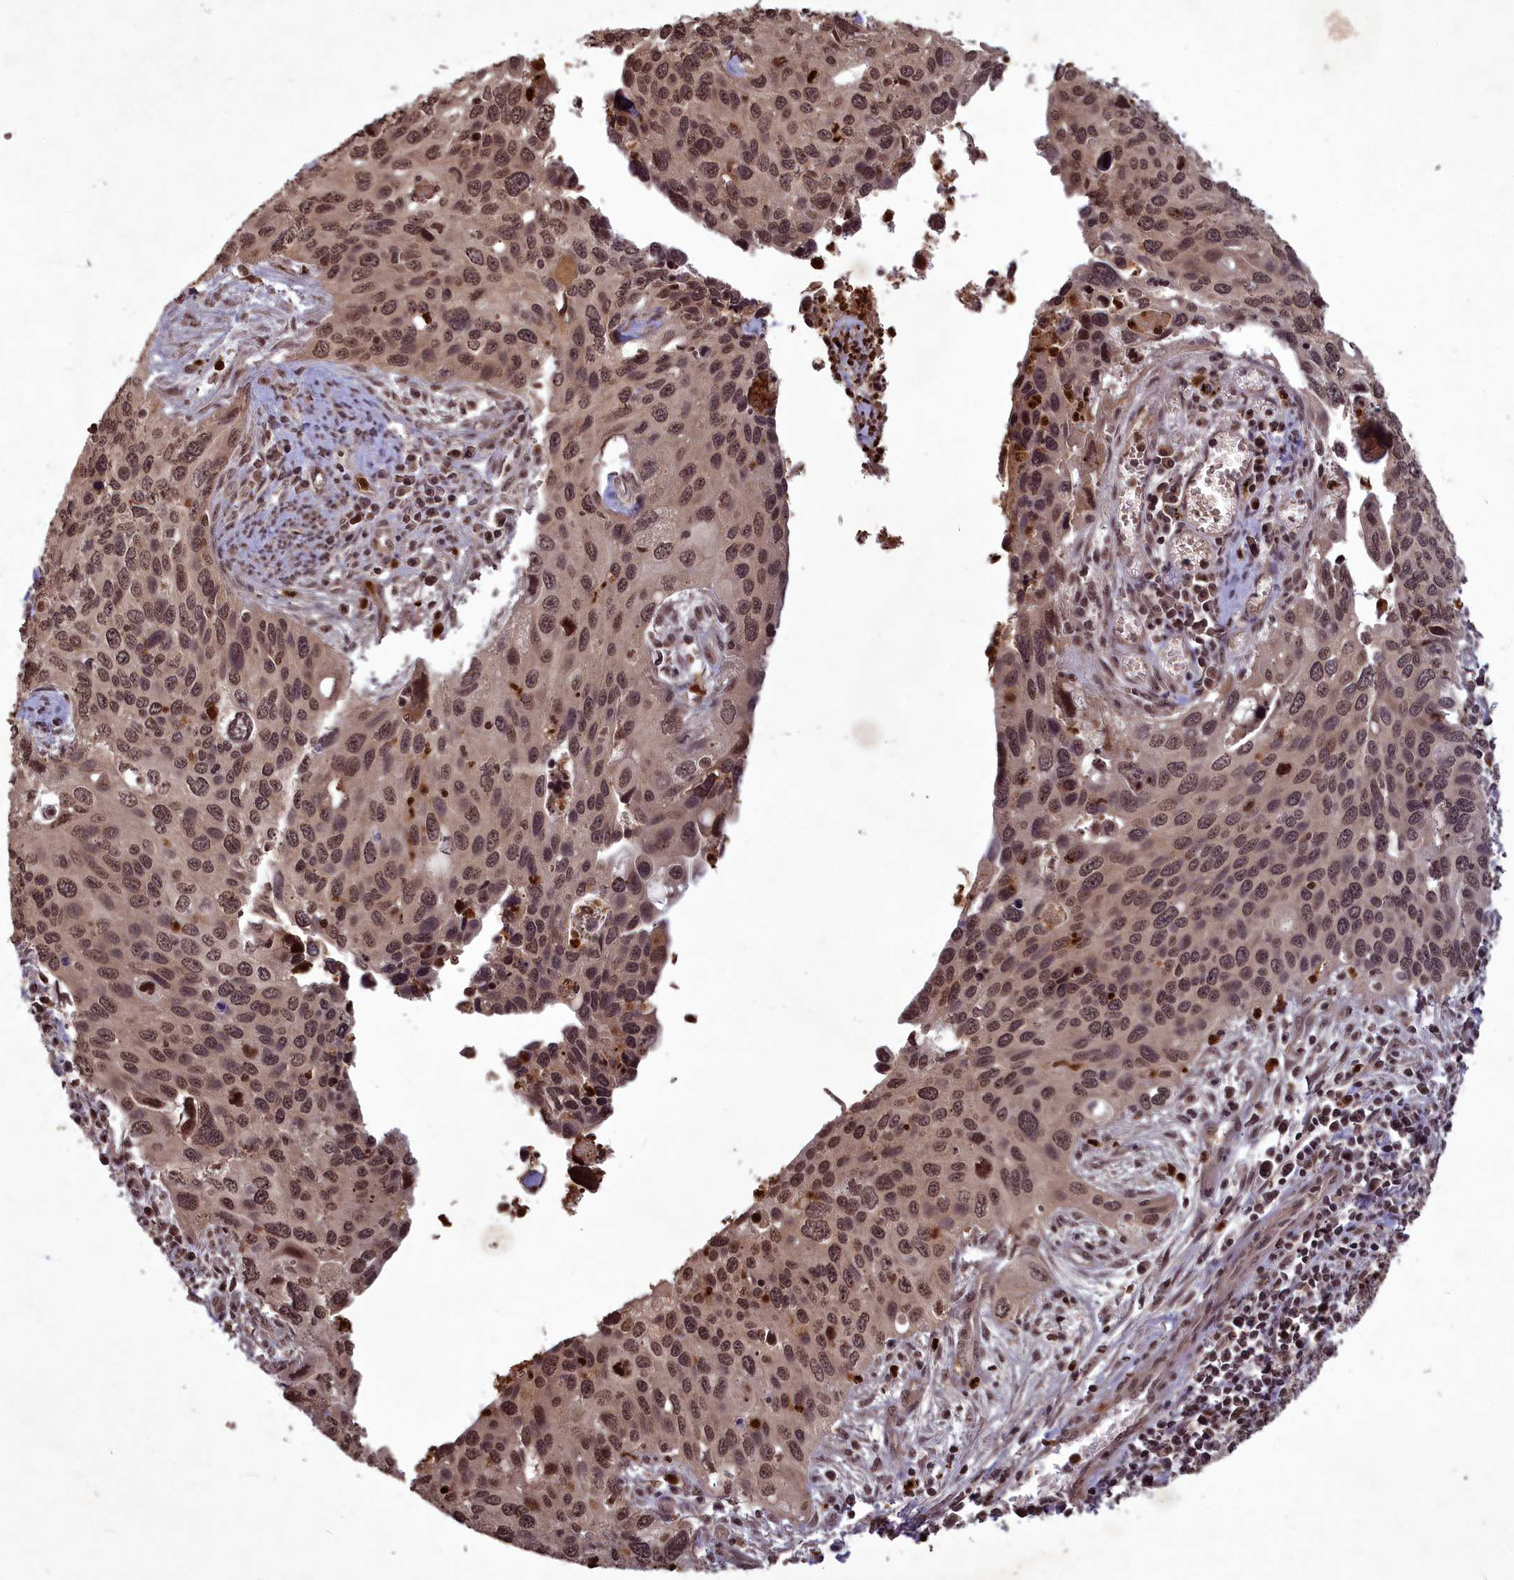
{"staining": {"intensity": "moderate", "quantity": ">75%", "location": "nuclear"}, "tissue": "cervical cancer", "cell_type": "Tumor cells", "image_type": "cancer", "snomed": [{"axis": "morphology", "description": "Squamous cell carcinoma, NOS"}, {"axis": "topography", "description": "Cervix"}], "caption": "Approximately >75% of tumor cells in human cervical squamous cell carcinoma reveal moderate nuclear protein positivity as visualized by brown immunohistochemical staining.", "gene": "SRMS", "patient": {"sex": "female", "age": 55}}